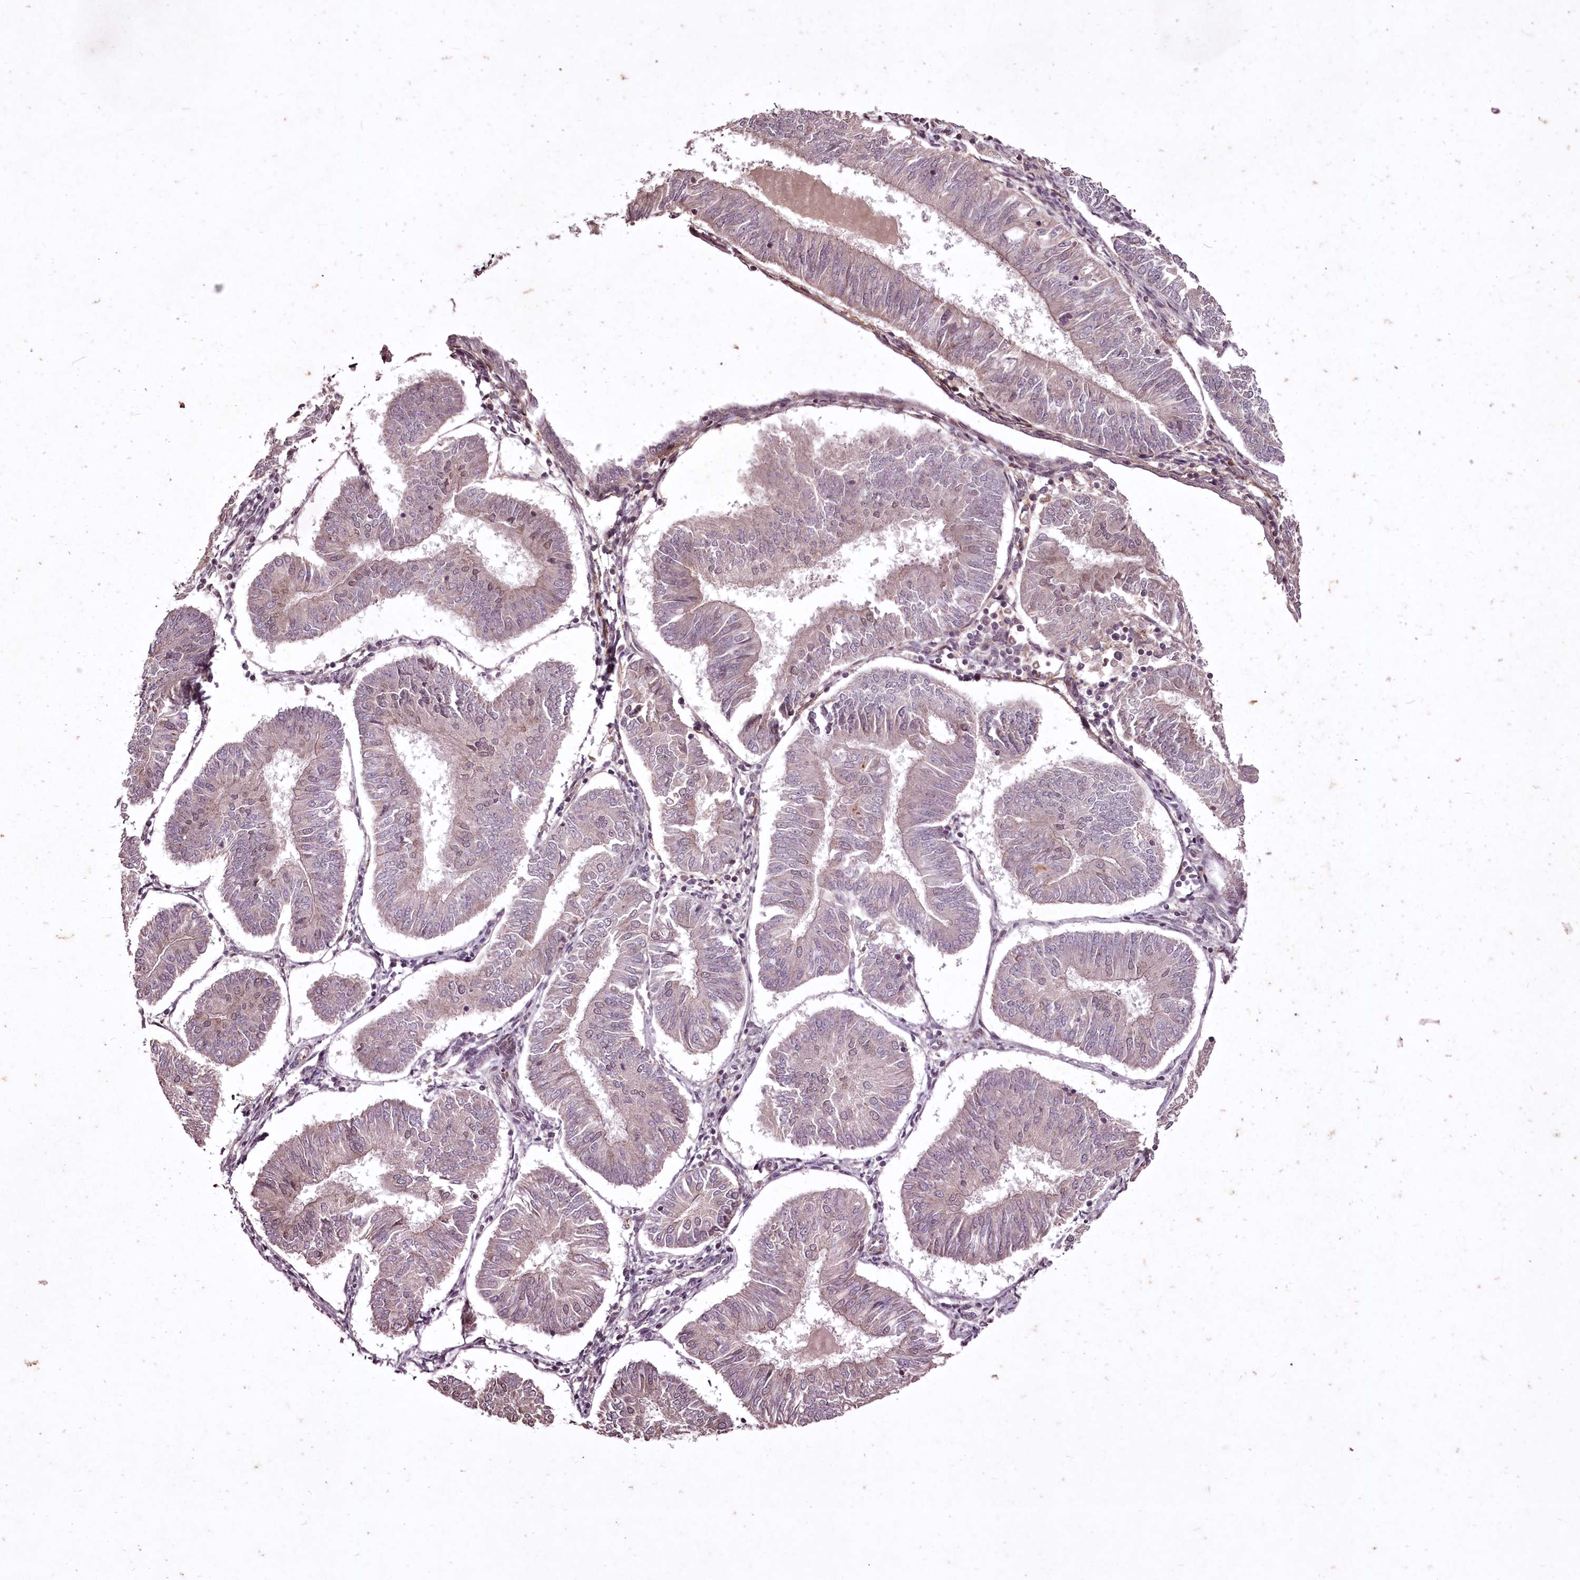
{"staining": {"intensity": "weak", "quantity": "<25%", "location": "nuclear"}, "tissue": "endometrial cancer", "cell_type": "Tumor cells", "image_type": "cancer", "snomed": [{"axis": "morphology", "description": "Adenocarcinoma, NOS"}, {"axis": "topography", "description": "Endometrium"}], "caption": "Tumor cells show no significant expression in endometrial cancer. The staining was performed using DAB (3,3'-diaminobenzidine) to visualize the protein expression in brown, while the nuclei were stained in blue with hematoxylin (Magnification: 20x).", "gene": "ADRA1D", "patient": {"sex": "female", "age": 58}}